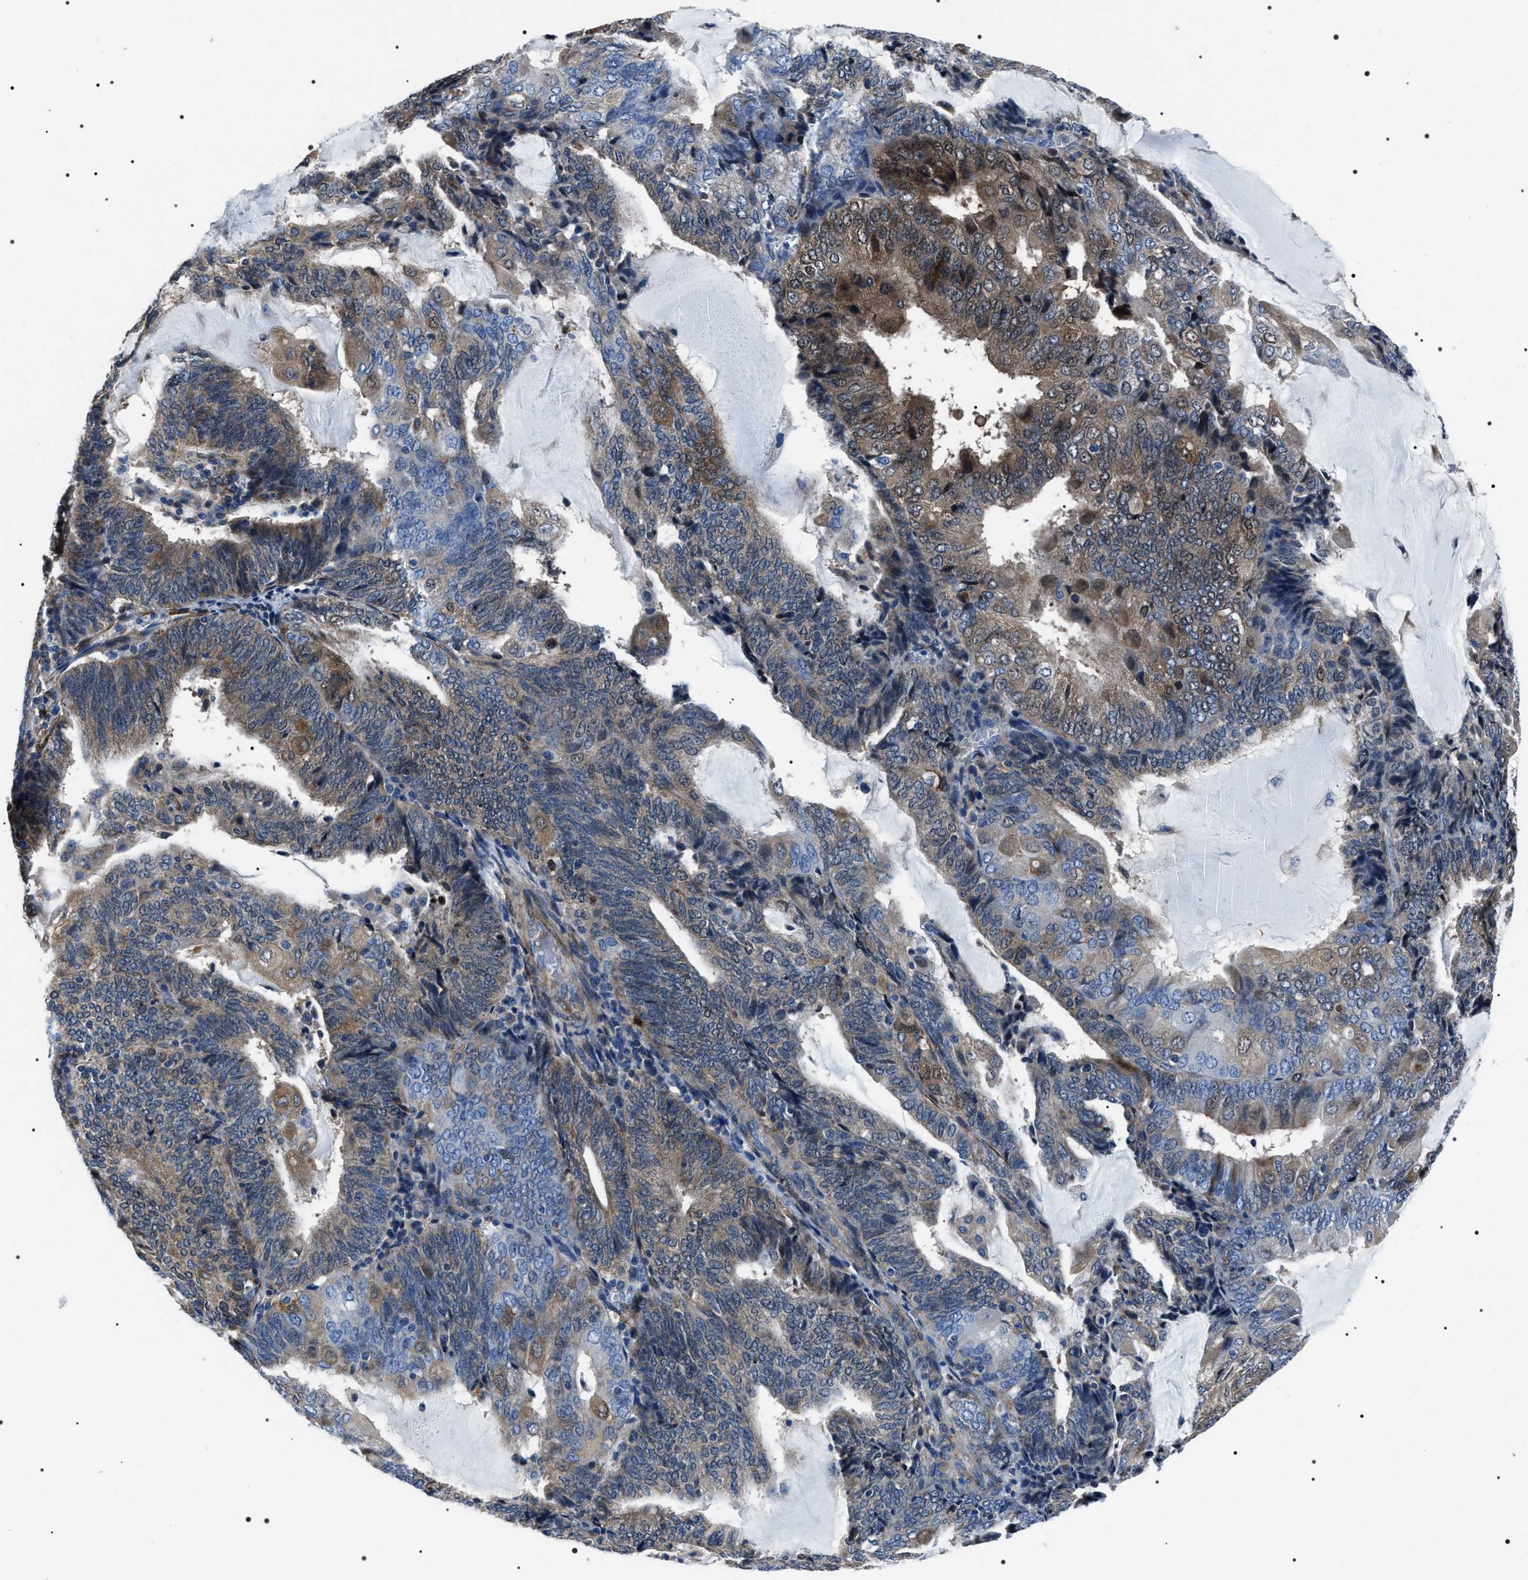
{"staining": {"intensity": "moderate", "quantity": "25%-75%", "location": "cytoplasmic/membranous"}, "tissue": "endometrial cancer", "cell_type": "Tumor cells", "image_type": "cancer", "snomed": [{"axis": "morphology", "description": "Adenocarcinoma, NOS"}, {"axis": "topography", "description": "Endometrium"}], "caption": "Endometrial adenocarcinoma was stained to show a protein in brown. There is medium levels of moderate cytoplasmic/membranous positivity in about 25%-75% of tumor cells. Immunohistochemistry stains the protein of interest in brown and the nuclei are stained blue.", "gene": "BAG2", "patient": {"sex": "female", "age": 81}}